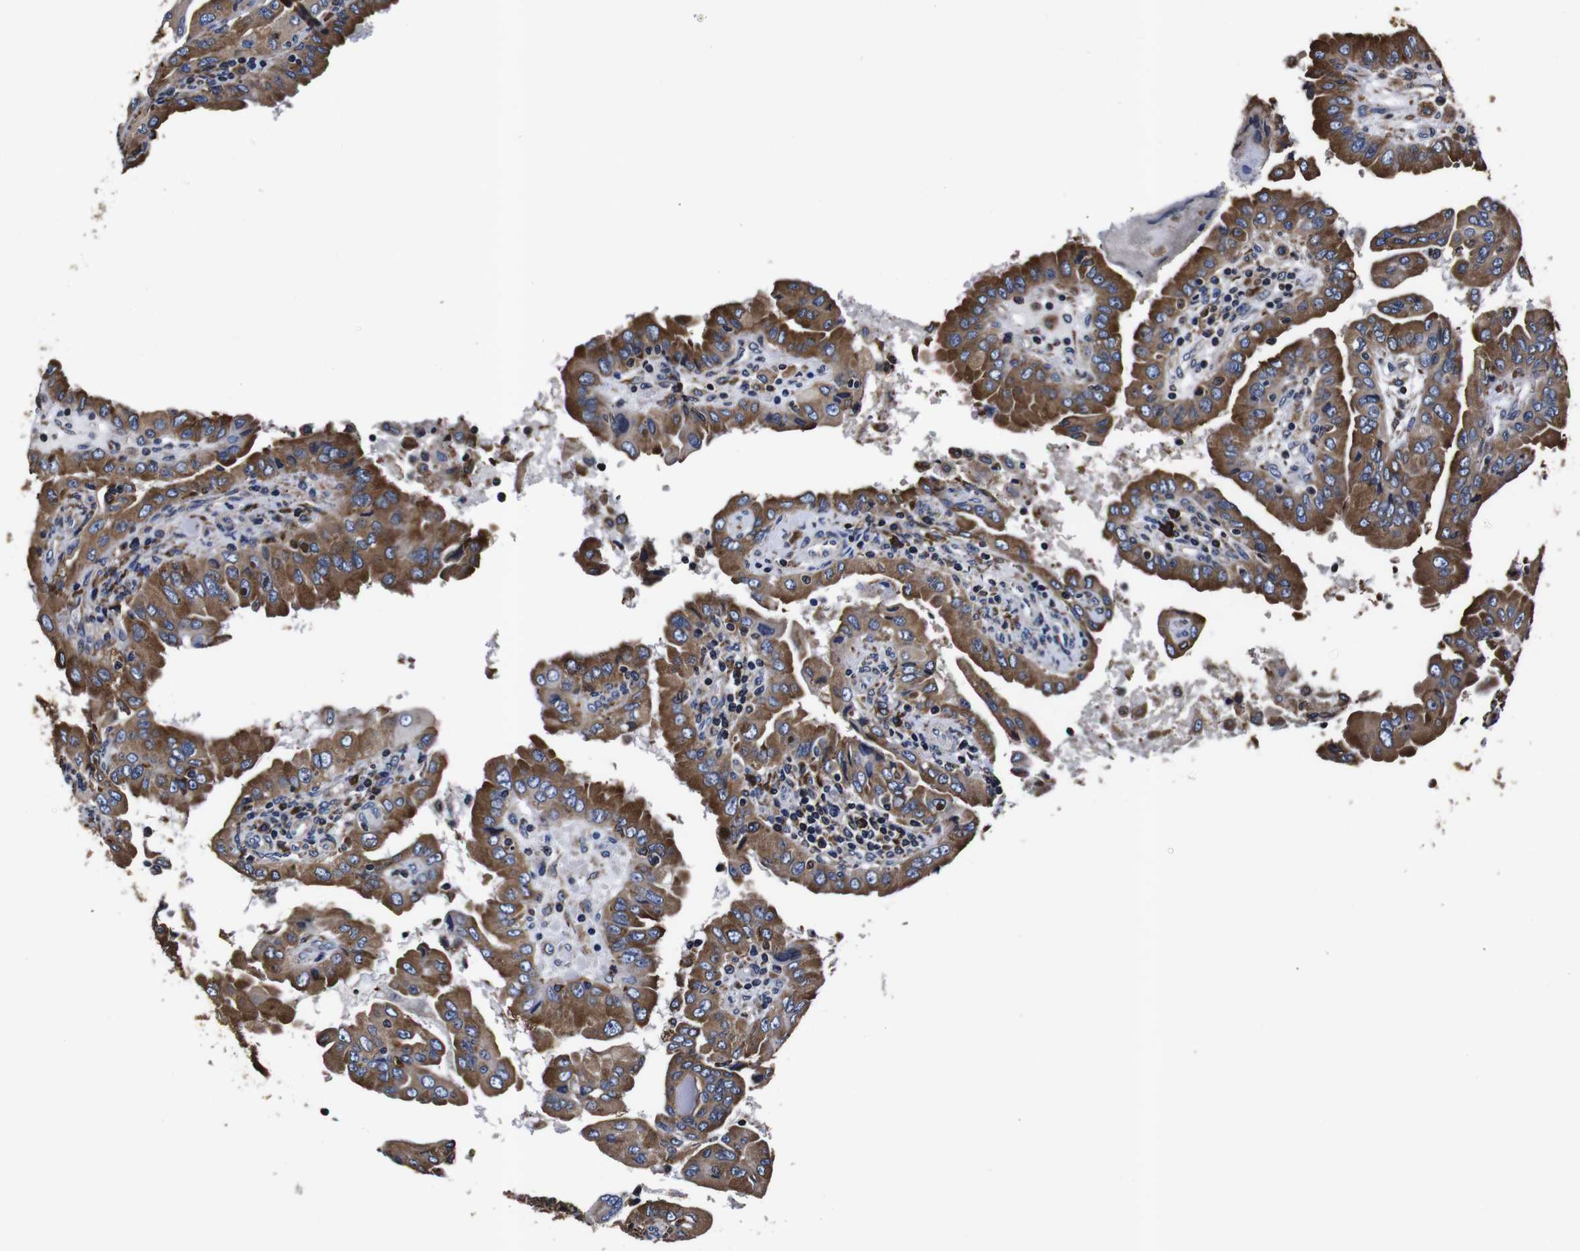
{"staining": {"intensity": "moderate", "quantity": ">75%", "location": "cytoplasmic/membranous"}, "tissue": "thyroid cancer", "cell_type": "Tumor cells", "image_type": "cancer", "snomed": [{"axis": "morphology", "description": "Papillary adenocarcinoma, NOS"}, {"axis": "topography", "description": "Thyroid gland"}], "caption": "Protein expression analysis of human thyroid cancer (papillary adenocarcinoma) reveals moderate cytoplasmic/membranous expression in about >75% of tumor cells.", "gene": "PPIB", "patient": {"sex": "male", "age": 33}}